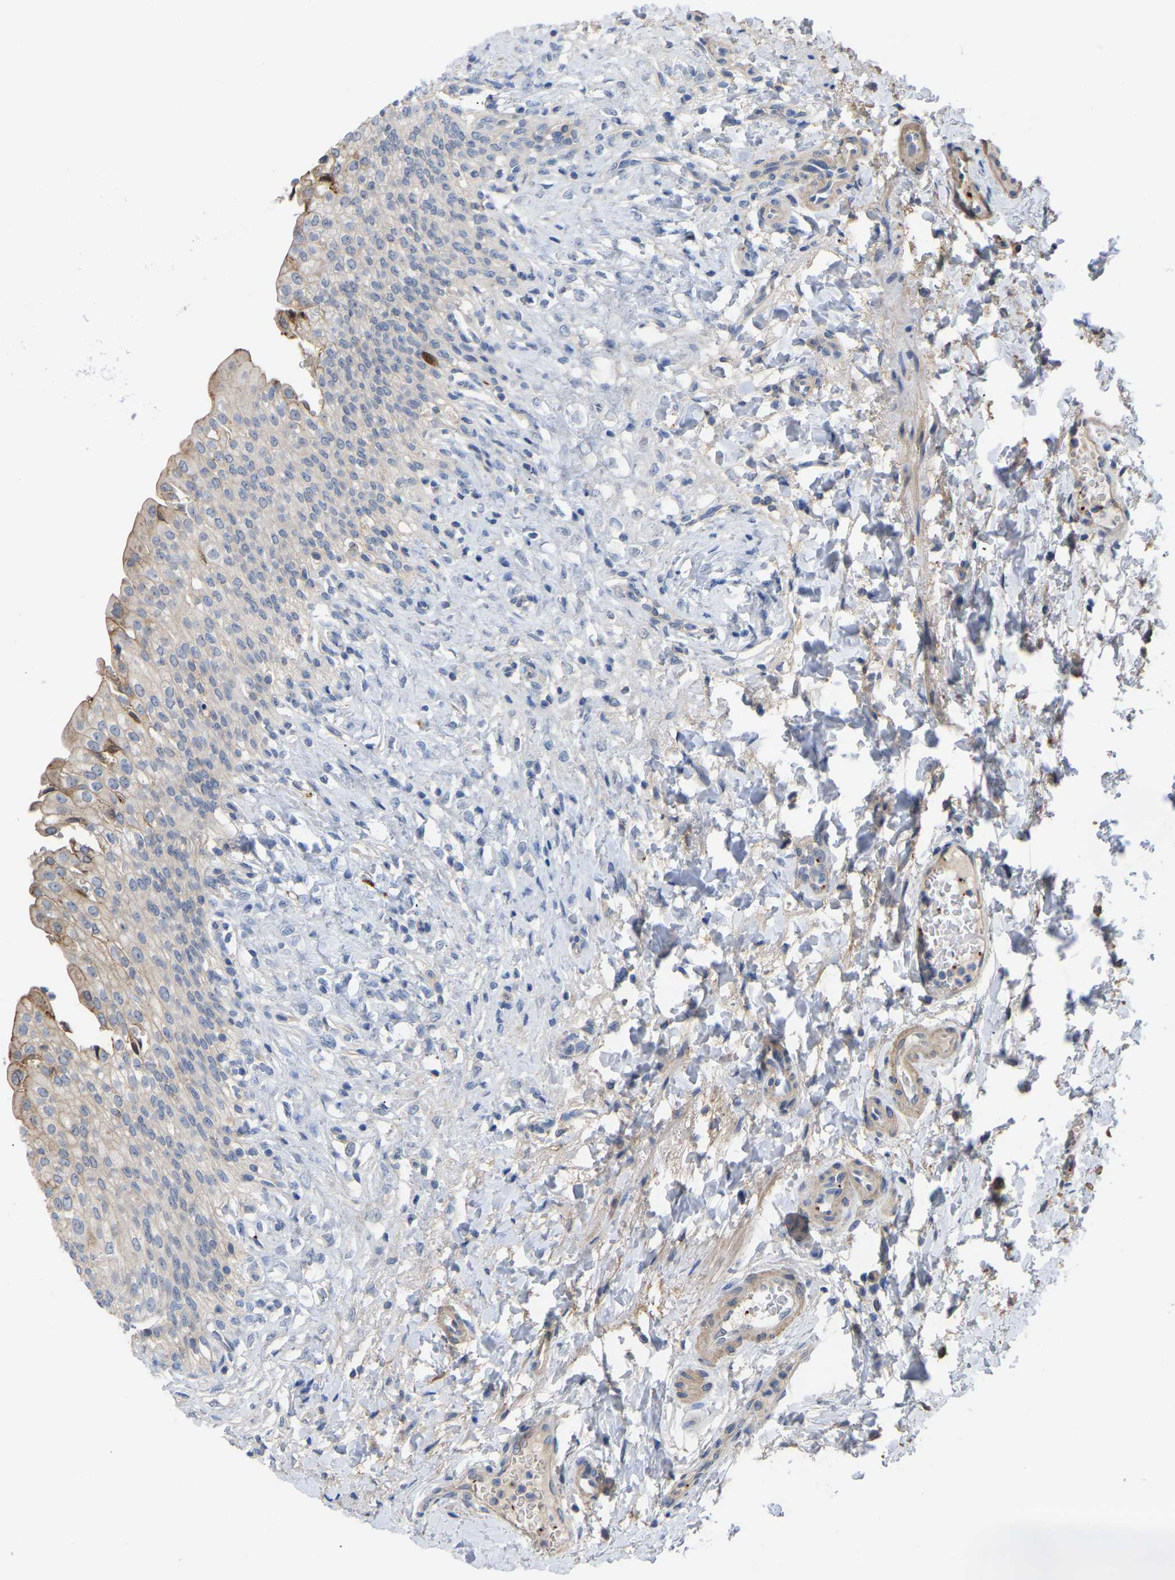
{"staining": {"intensity": "moderate", "quantity": "<25%", "location": "cytoplasmic/membranous"}, "tissue": "urinary bladder", "cell_type": "Urothelial cells", "image_type": "normal", "snomed": [{"axis": "morphology", "description": "Urothelial carcinoma, High grade"}, {"axis": "topography", "description": "Urinary bladder"}], "caption": "DAB immunohistochemical staining of benign human urinary bladder exhibits moderate cytoplasmic/membranous protein expression in about <25% of urothelial cells. (DAB (3,3'-diaminobenzidine) IHC, brown staining for protein, blue staining for nuclei).", "gene": "ZNF449", "patient": {"sex": "male", "age": 46}}